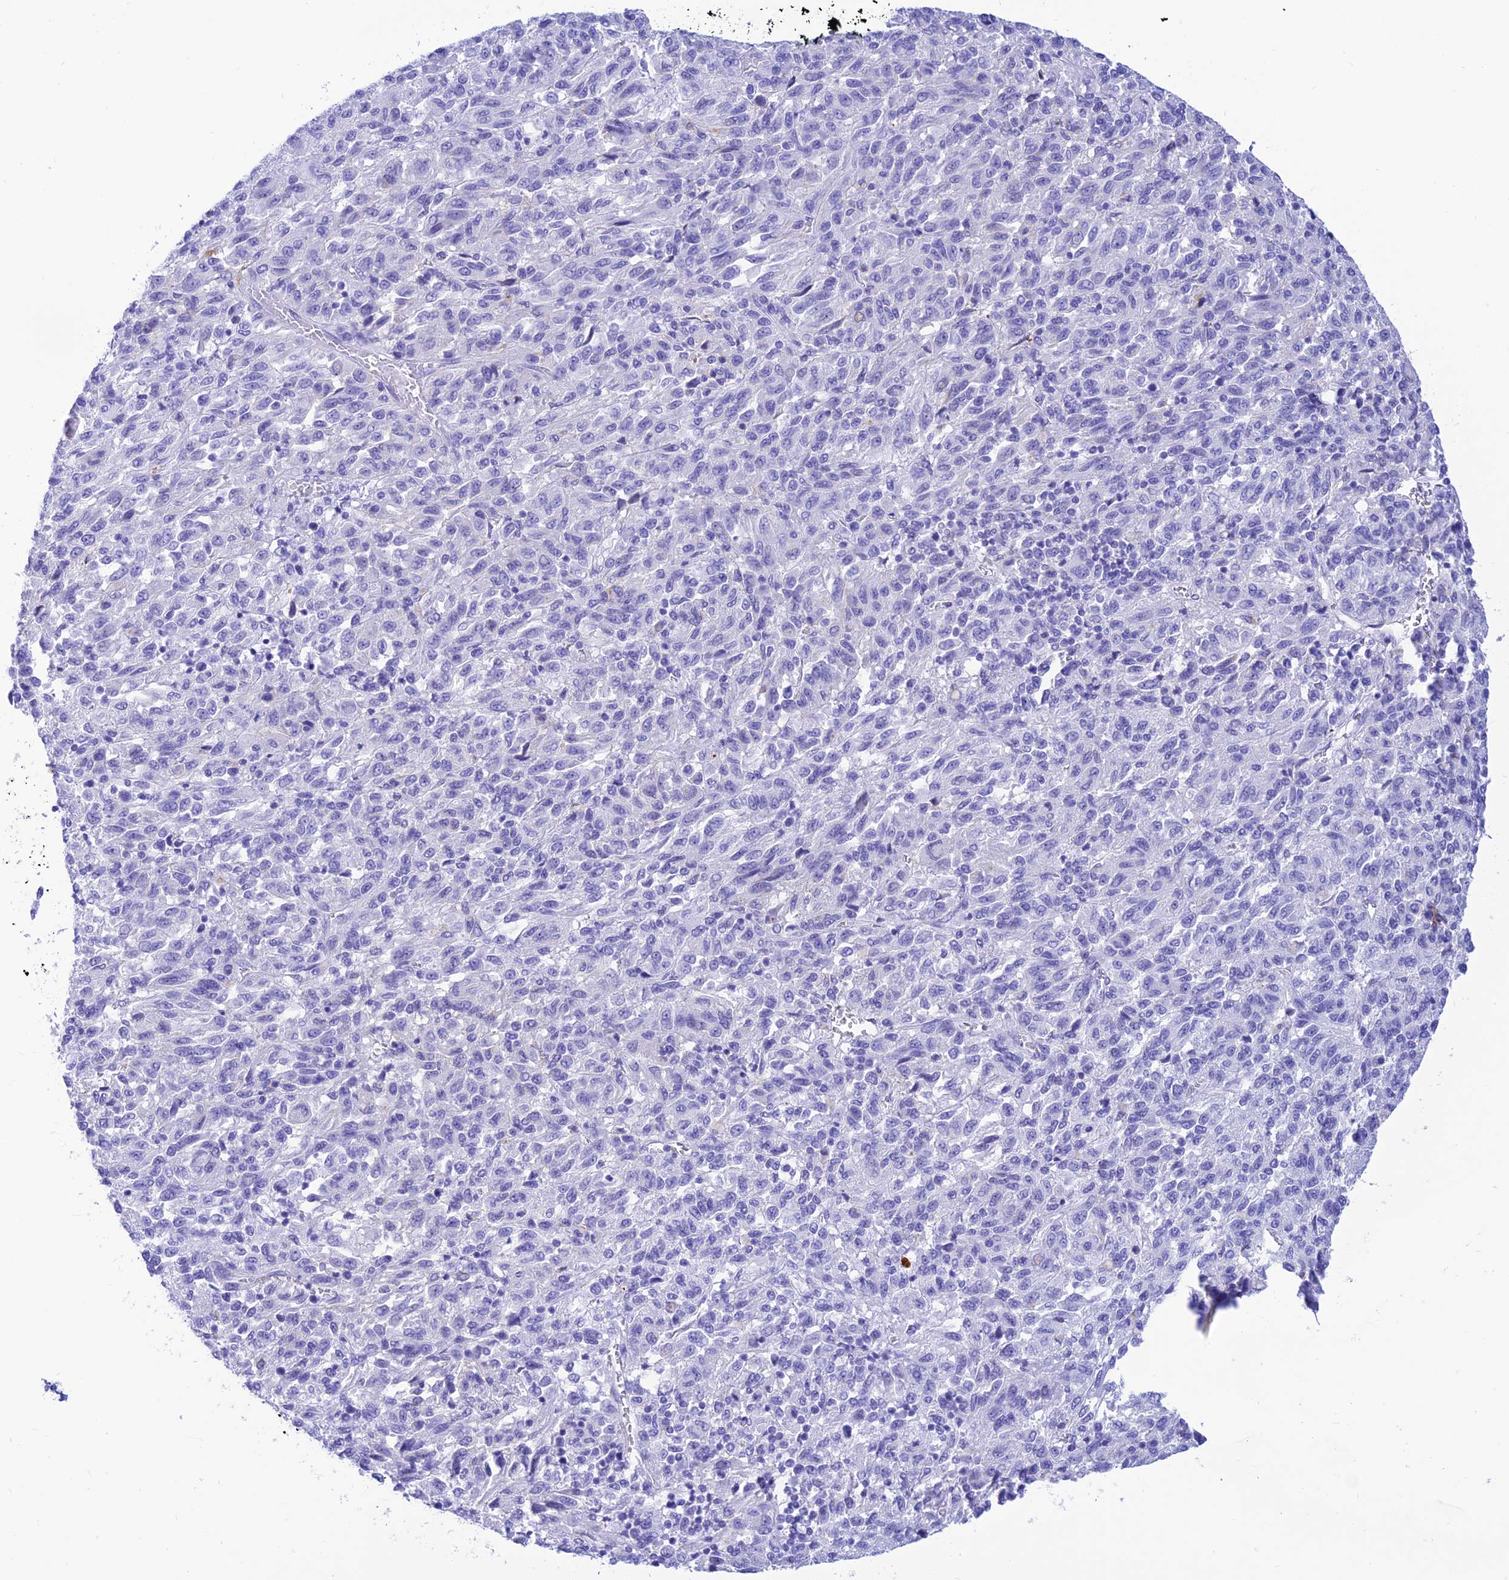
{"staining": {"intensity": "negative", "quantity": "none", "location": "none"}, "tissue": "melanoma", "cell_type": "Tumor cells", "image_type": "cancer", "snomed": [{"axis": "morphology", "description": "Malignant melanoma, Metastatic site"}, {"axis": "topography", "description": "Lung"}], "caption": "Immunohistochemical staining of malignant melanoma (metastatic site) demonstrates no significant positivity in tumor cells.", "gene": "PRNP", "patient": {"sex": "male", "age": 64}}